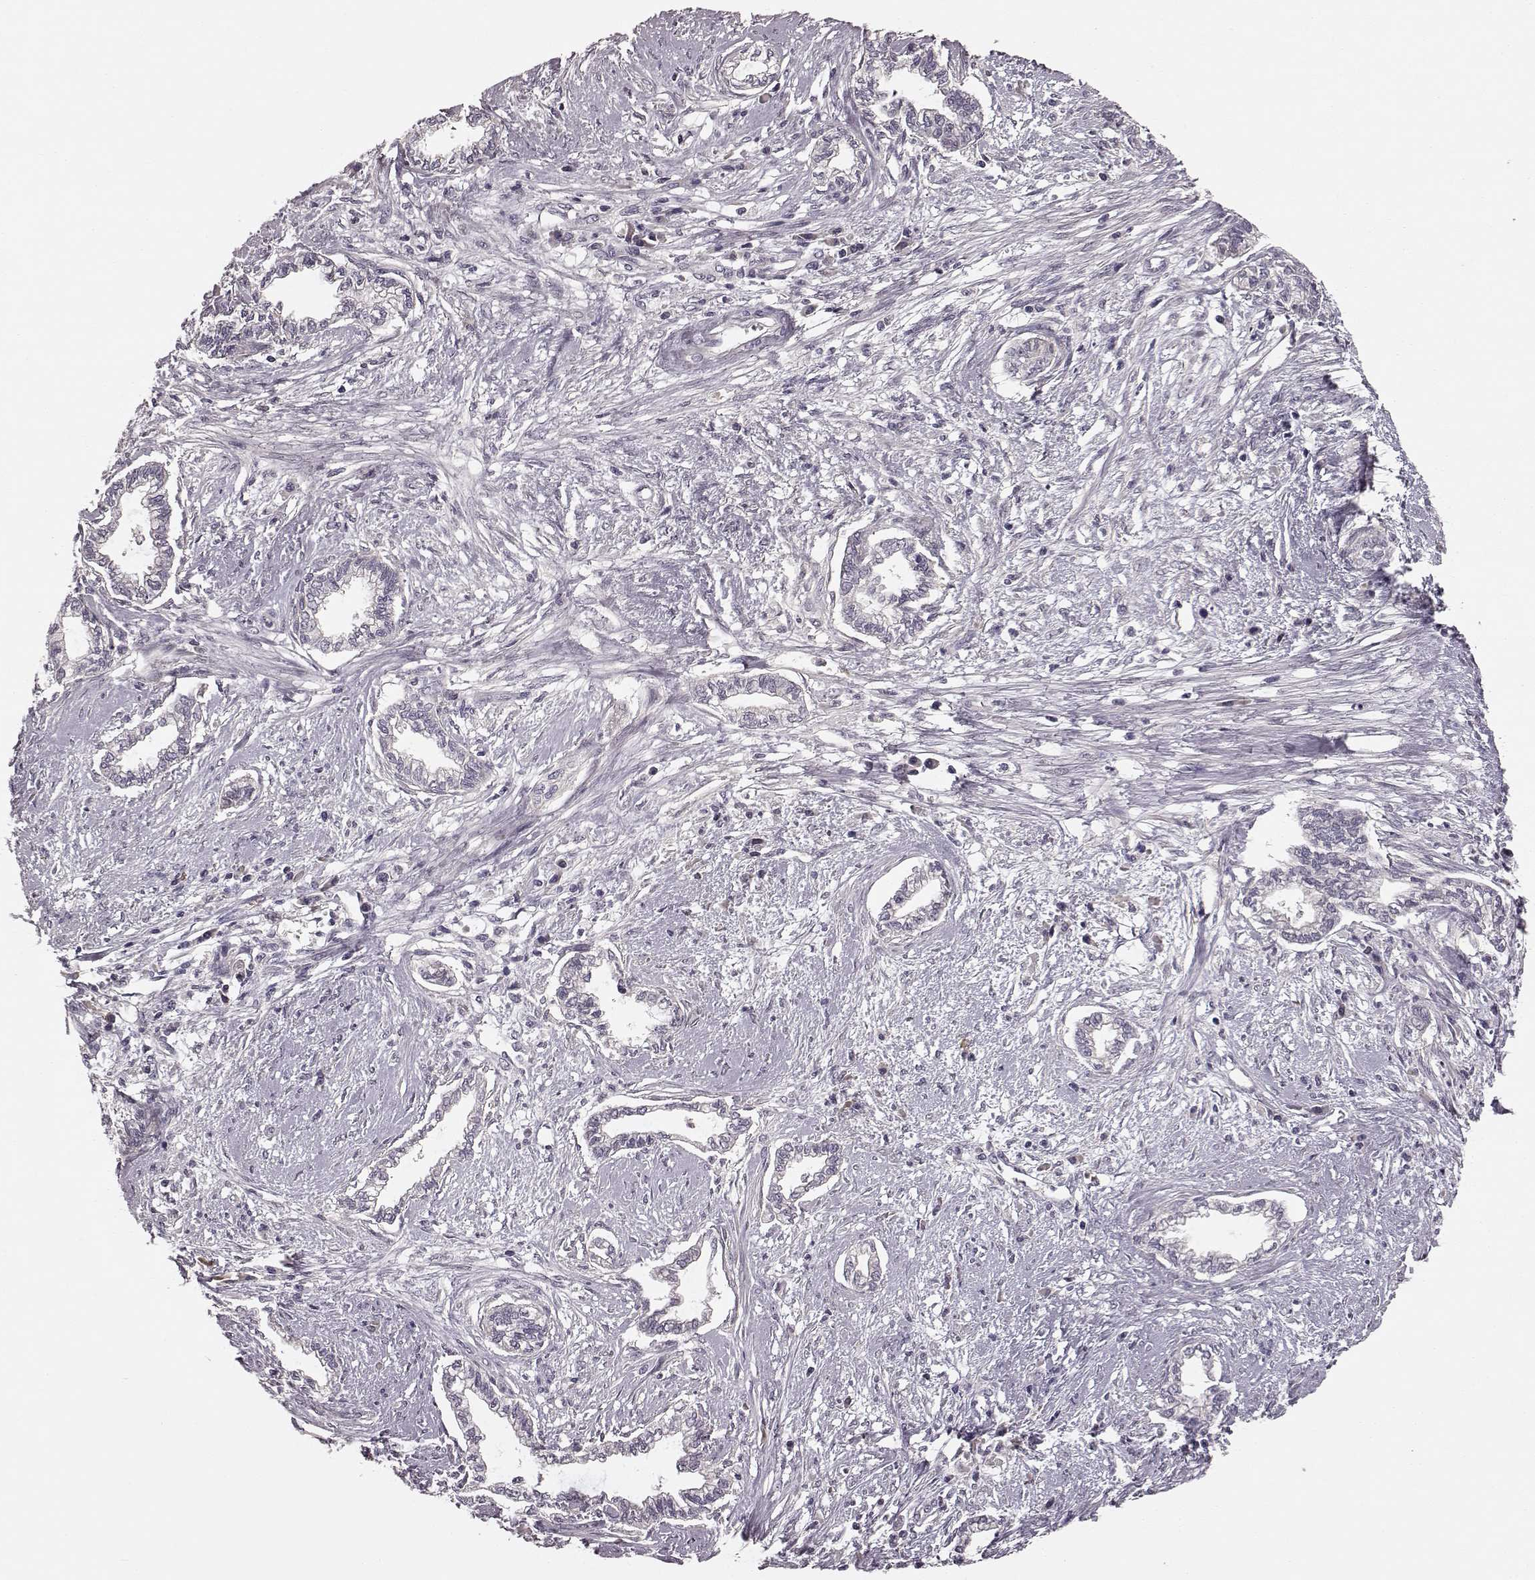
{"staining": {"intensity": "negative", "quantity": "none", "location": "none"}, "tissue": "cervical cancer", "cell_type": "Tumor cells", "image_type": "cancer", "snomed": [{"axis": "morphology", "description": "Adenocarcinoma, NOS"}, {"axis": "topography", "description": "Cervix"}], "caption": "A histopathology image of human cervical adenocarcinoma is negative for staining in tumor cells.", "gene": "SLC22A18", "patient": {"sex": "female", "age": 62}}